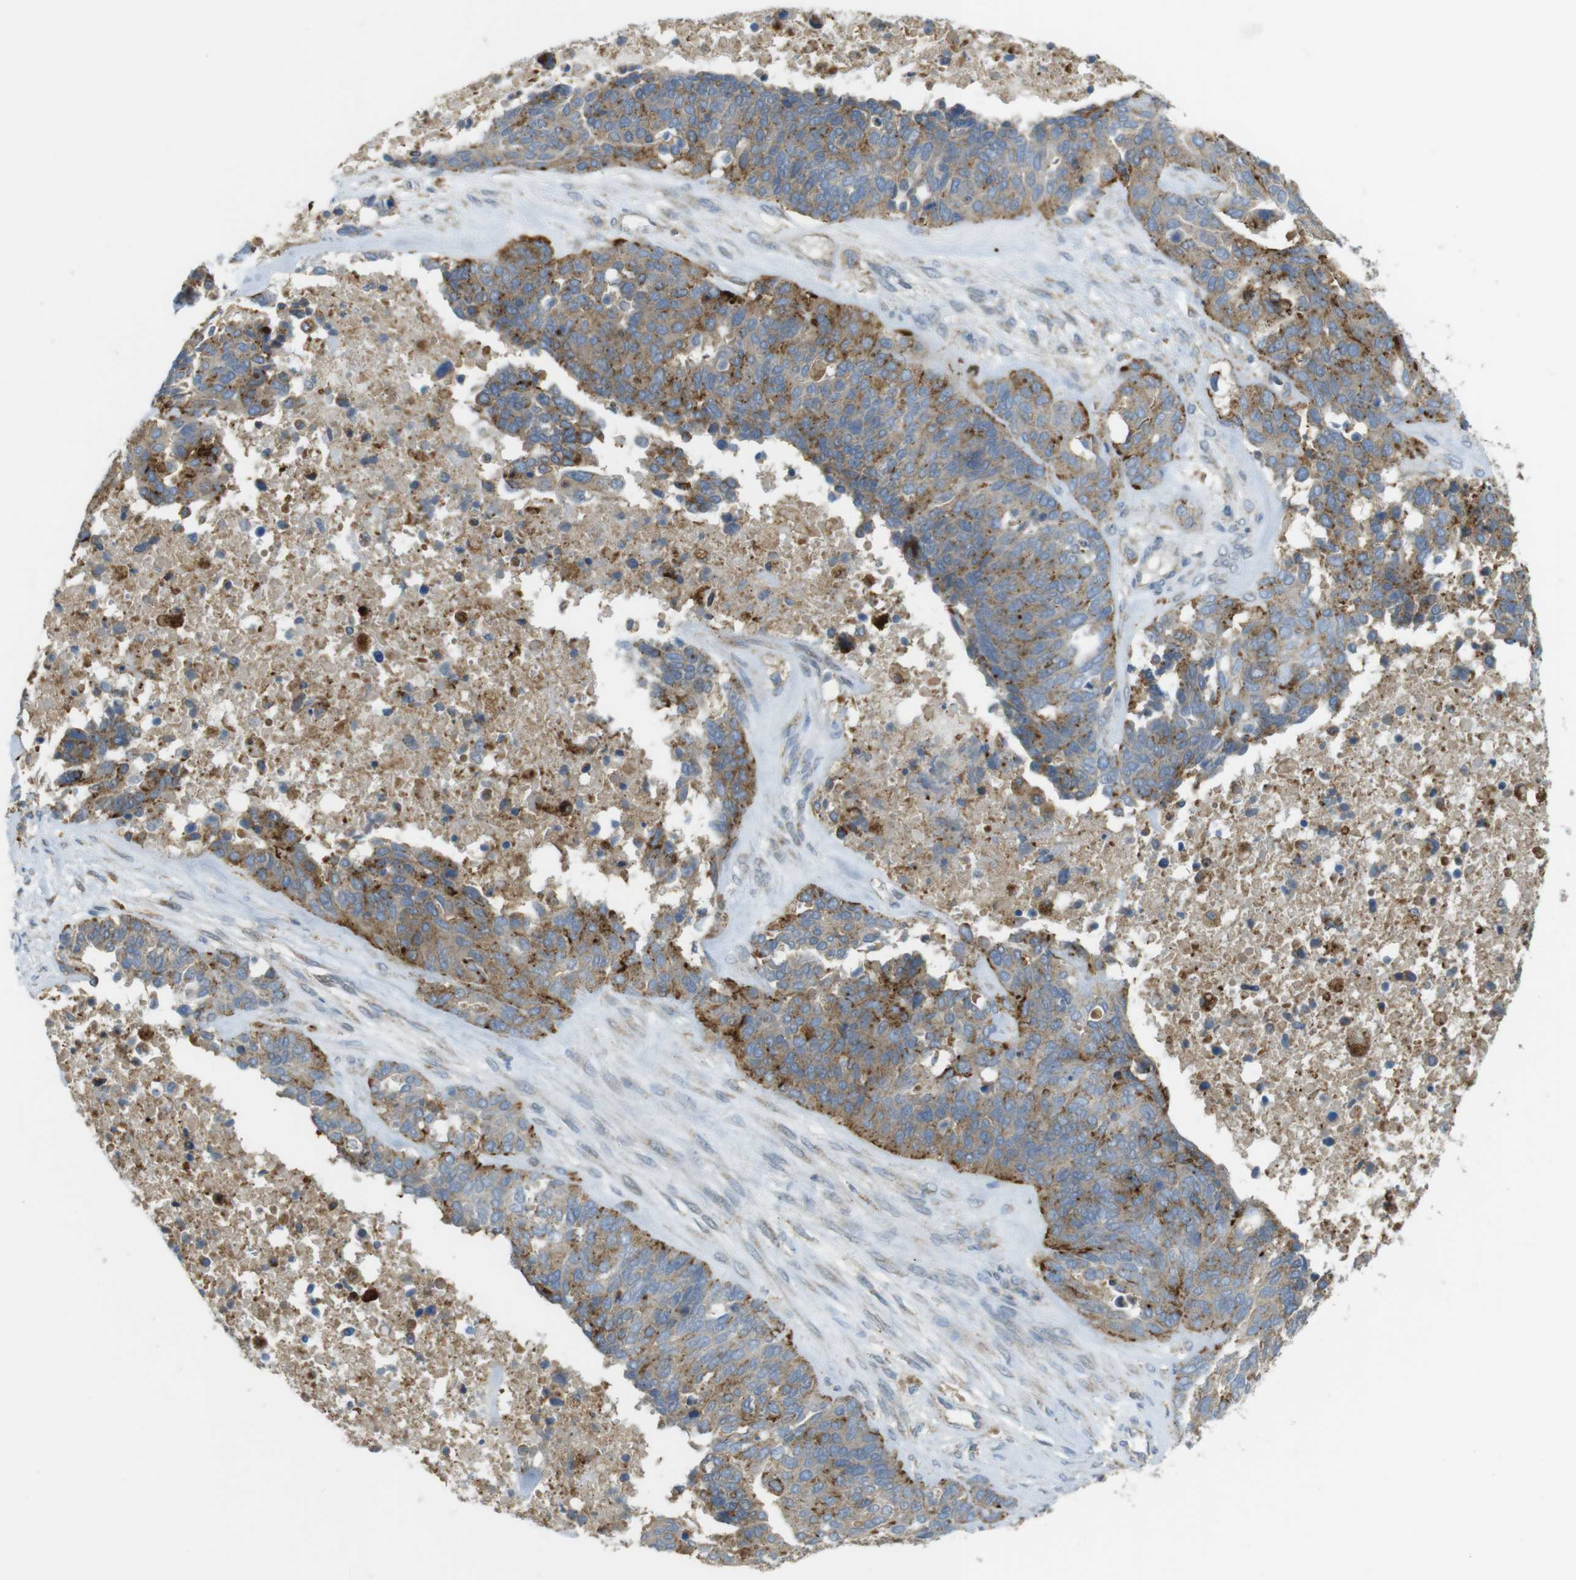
{"staining": {"intensity": "moderate", "quantity": ">75%", "location": "cytoplasmic/membranous"}, "tissue": "ovarian cancer", "cell_type": "Tumor cells", "image_type": "cancer", "snomed": [{"axis": "morphology", "description": "Cystadenocarcinoma, serous, NOS"}, {"axis": "topography", "description": "Ovary"}], "caption": "Approximately >75% of tumor cells in human serous cystadenocarcinoma (ovarian) exhibit moderate cytoplasmic/membranous protein staining as visualized by brown immunohistochemical staining.", "gene": "LAMP1", "patient": {"sex": "female", "age": 44}}